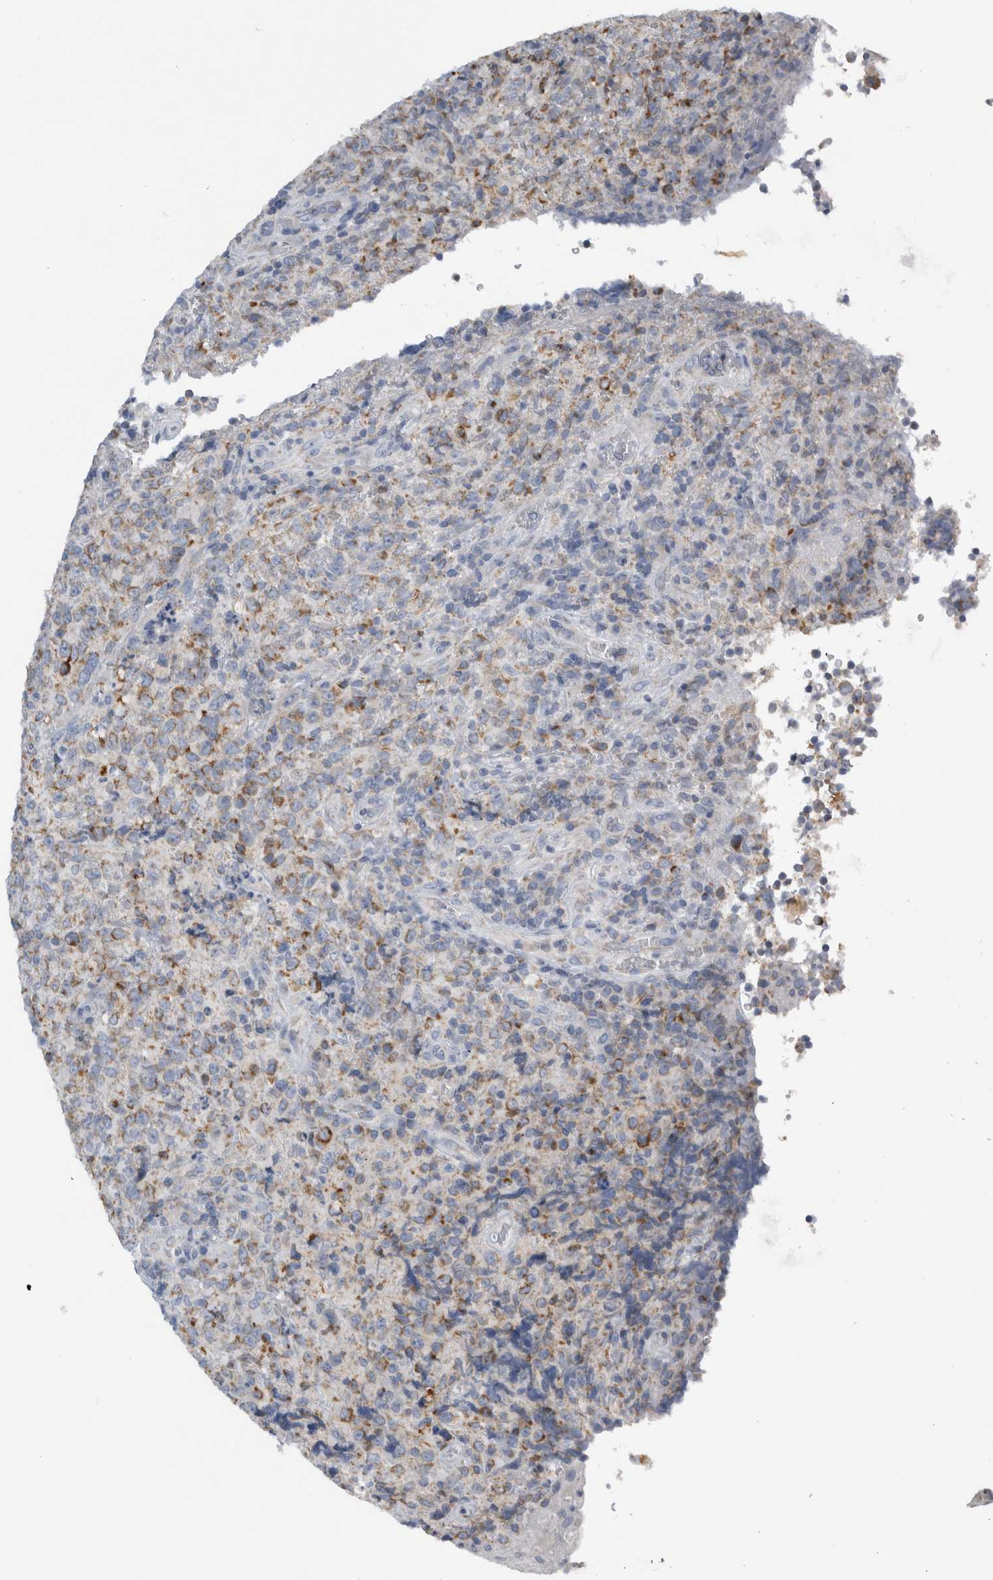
{"staining": {"intensity": "moderate", "quantity": "<25%", "location": "cytoplasmic/membranous"}, "tissue": "lymphoma", "cell_type": "Tumor cells", "image_type": "cancer", "snomed": [{"axis": "morphology", "description": "Malignant lymphoma, non-Hodgkin's type, High grade"}, {"axis": "topography", "description": "Tonsil"}], "caption": "Tumor cells reveal moderate cytoplasmic/membranous positivity in approximately <25% of cells in lymphoma.", "gene": "DHRS4", "patient": {"sex": "female", "age": 36}}